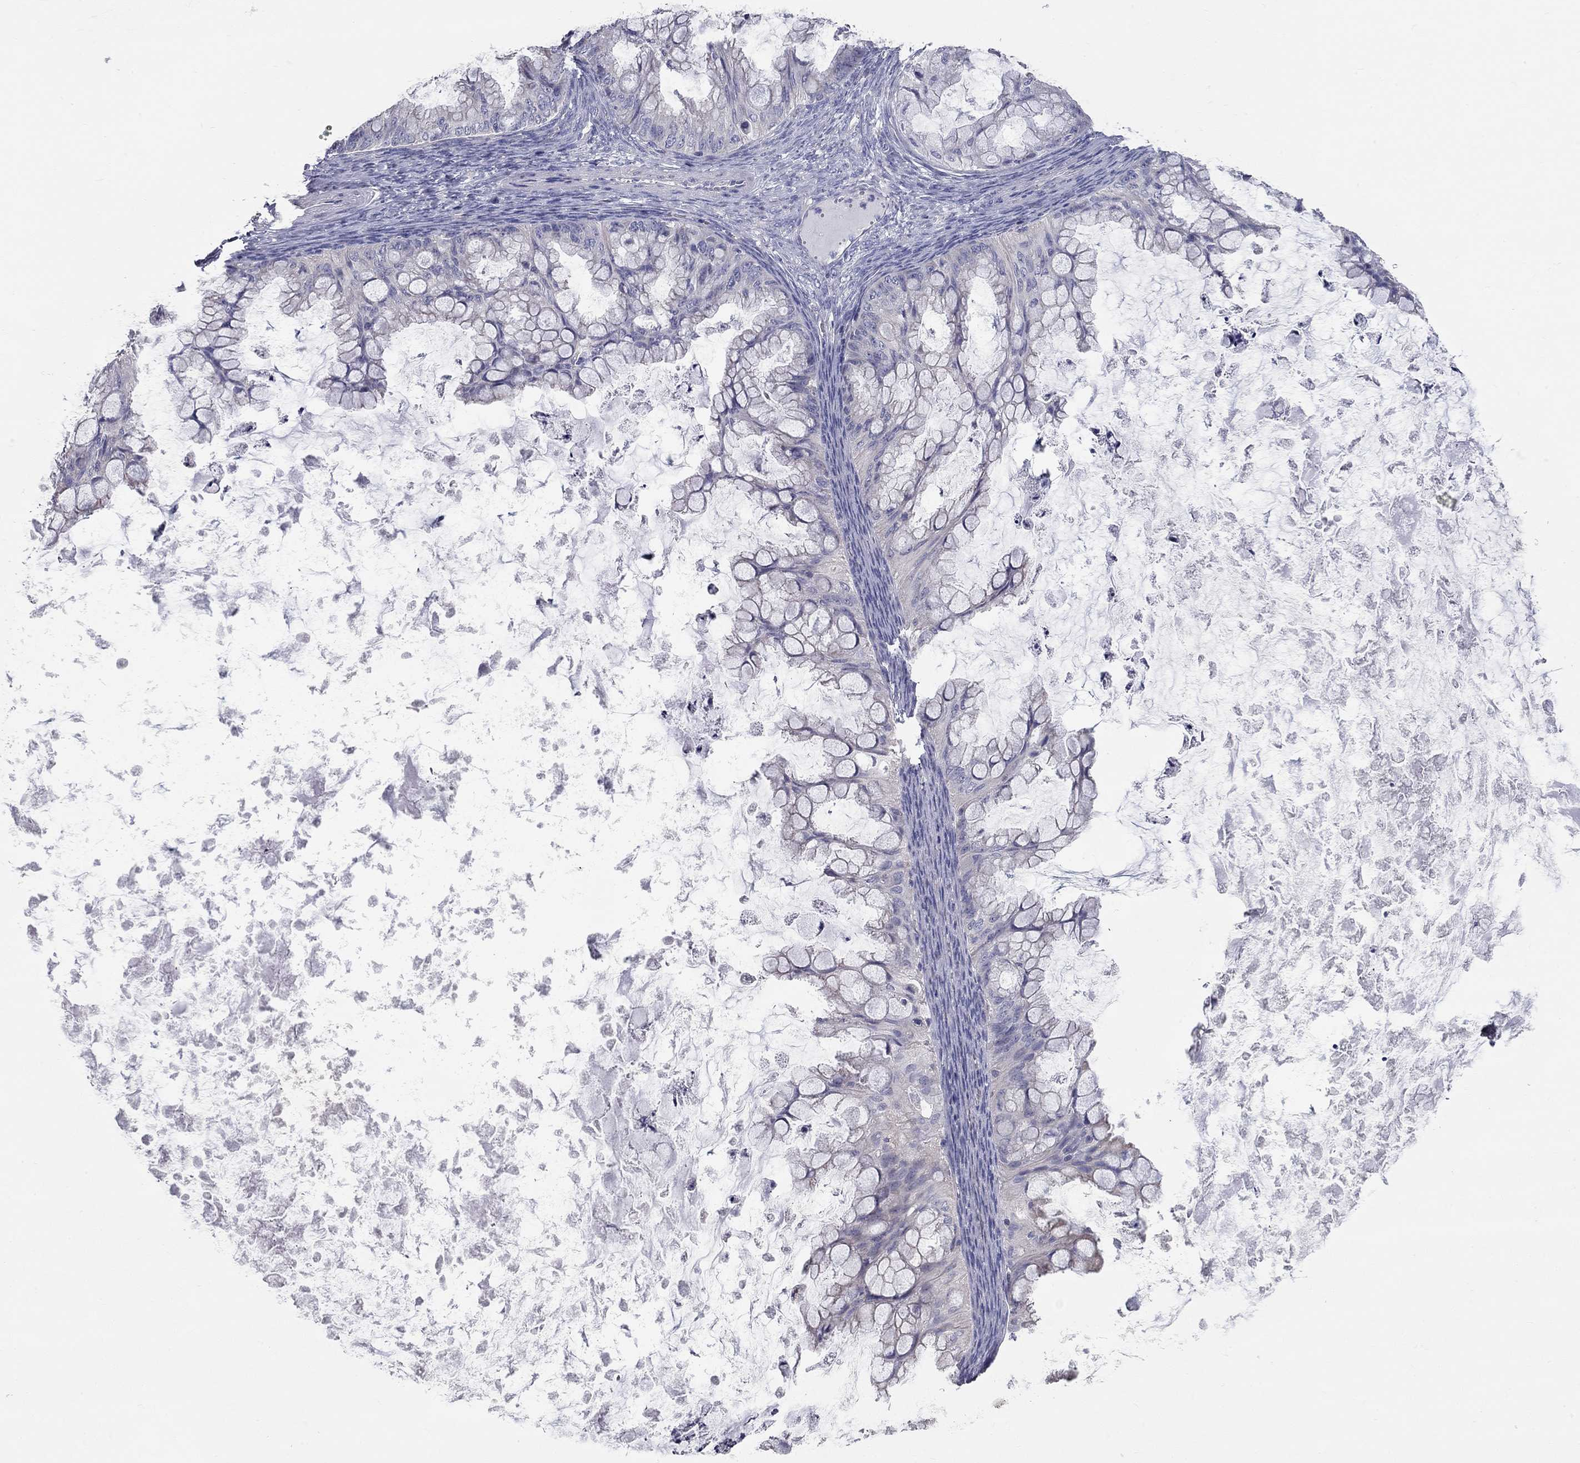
{"staining": {"intensity": "negative", "quantity": "none", "location": "none"}, "tissue": "ovarian cancer", "cell_type": "Tumor cells", "image_type": "cancer", "snomed": [{"axis": "morphology", "description": "Cystadenocarcinoma, mucinous, NOS"}, {"axis": "topography", "description": "Ovary"}], "caption": "An IHC photomicrograph of ovarian cancer (mucinous cystadenocarcinoma) is shown. There is no staining in tumor cells of ovarian cancer (mucinous cystadenocarcinoma). (Stains: DAB immunohistochemistry with hematoxylin counter stain, Microscopy: brightfield microscopy at high magnification).", "gene": "CFAP161", "patient": {"sex": "female", "age": 35}}